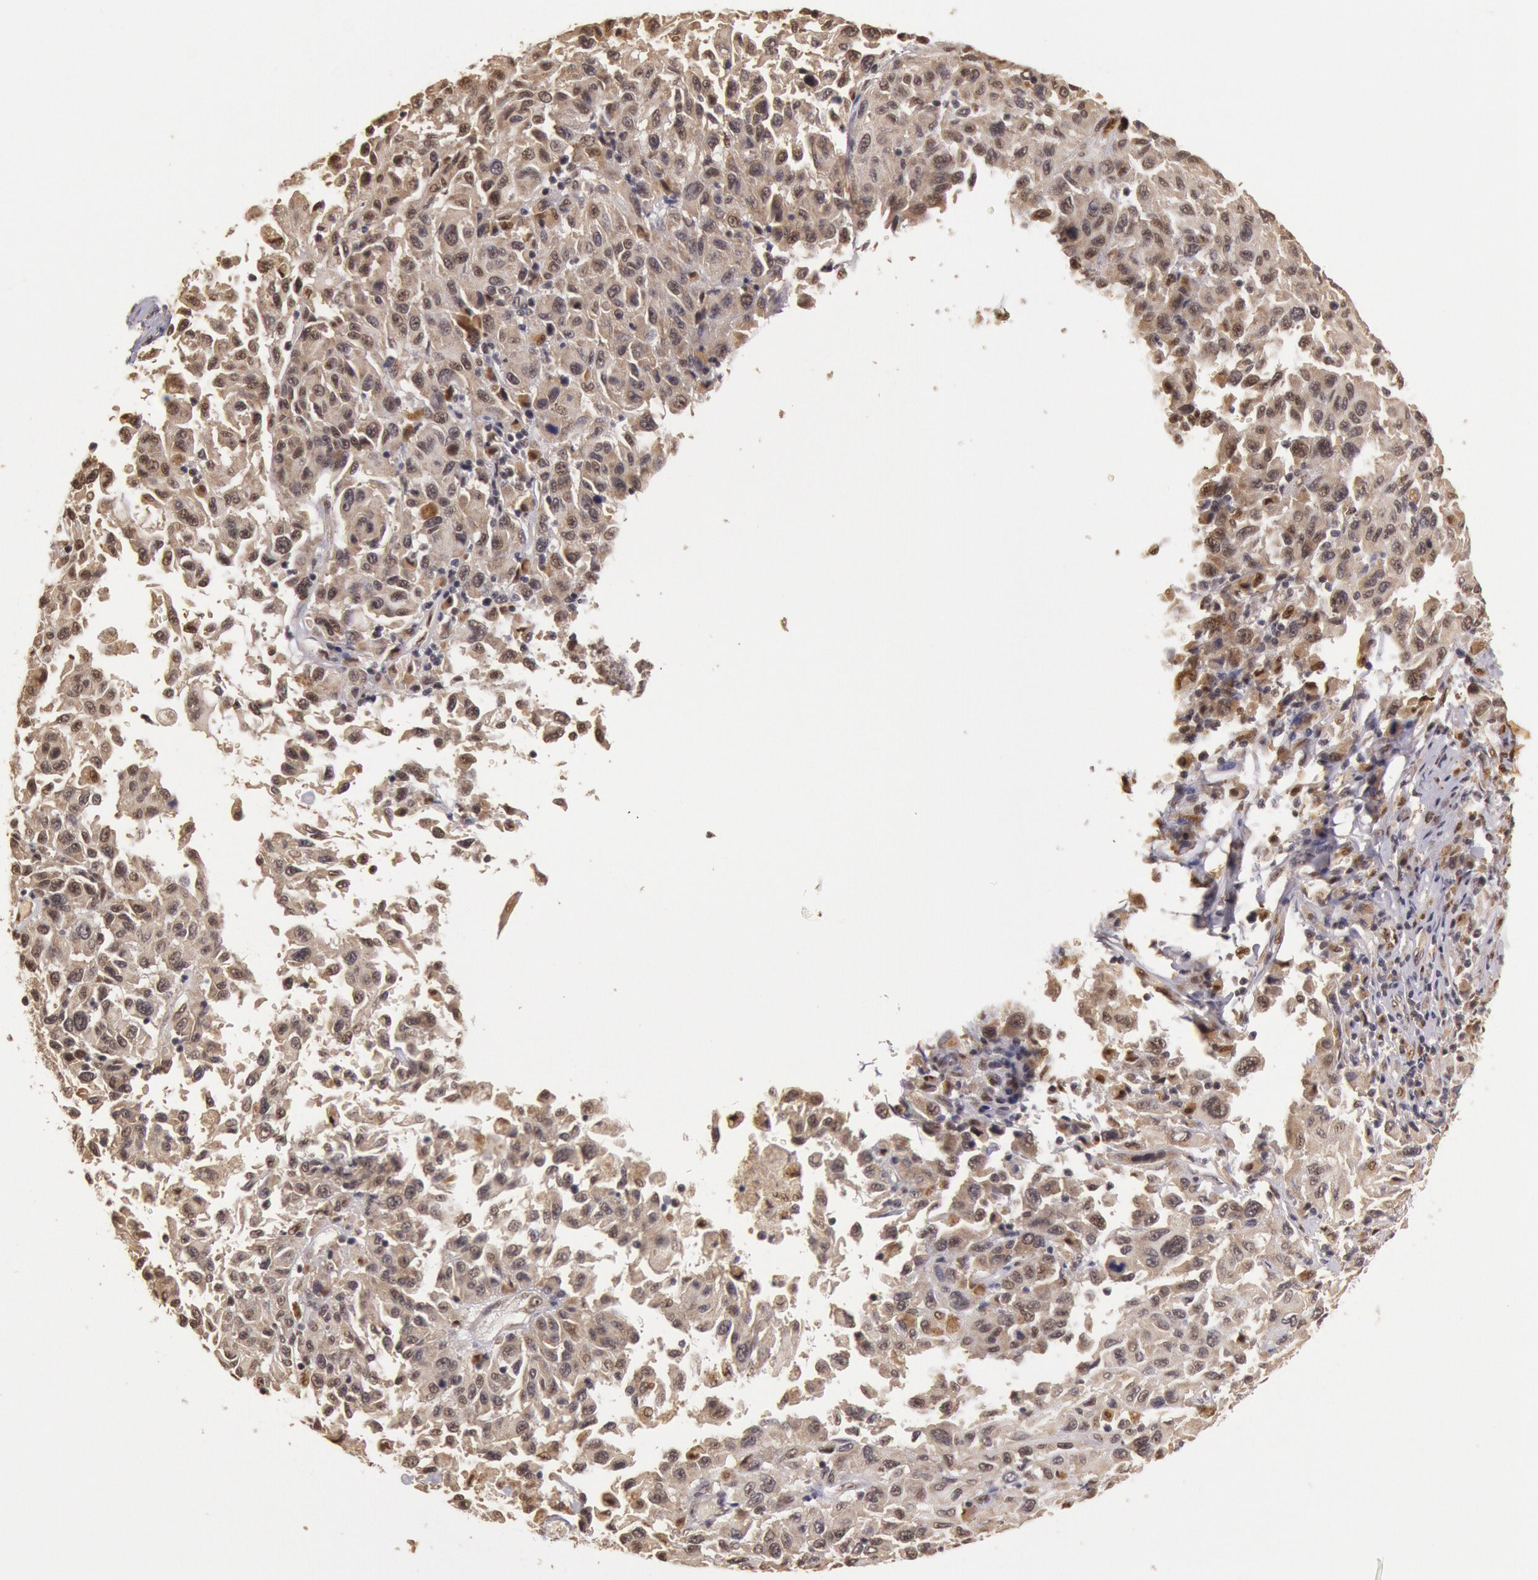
{"staining": {"intensity": "weak", "quantity": "<25%", "location": "nuclear"}, "tissue": "melanoma", "cell_type": "Tumor cells", "image_type": "cancer", "snomed": [{"axis": "morphology", "description": "Malignant melanoma, NOS"}, {"axis": "topography", "description": "Skin"}], "caption": "This micrograph is of malignant melanoma stained with IHC to label a protein in brown with the nuclei are counter-stained blue. There is no expression in tumor cells.", "gene": "LIG4", "patient": {"sex": "female", "age": 77}}